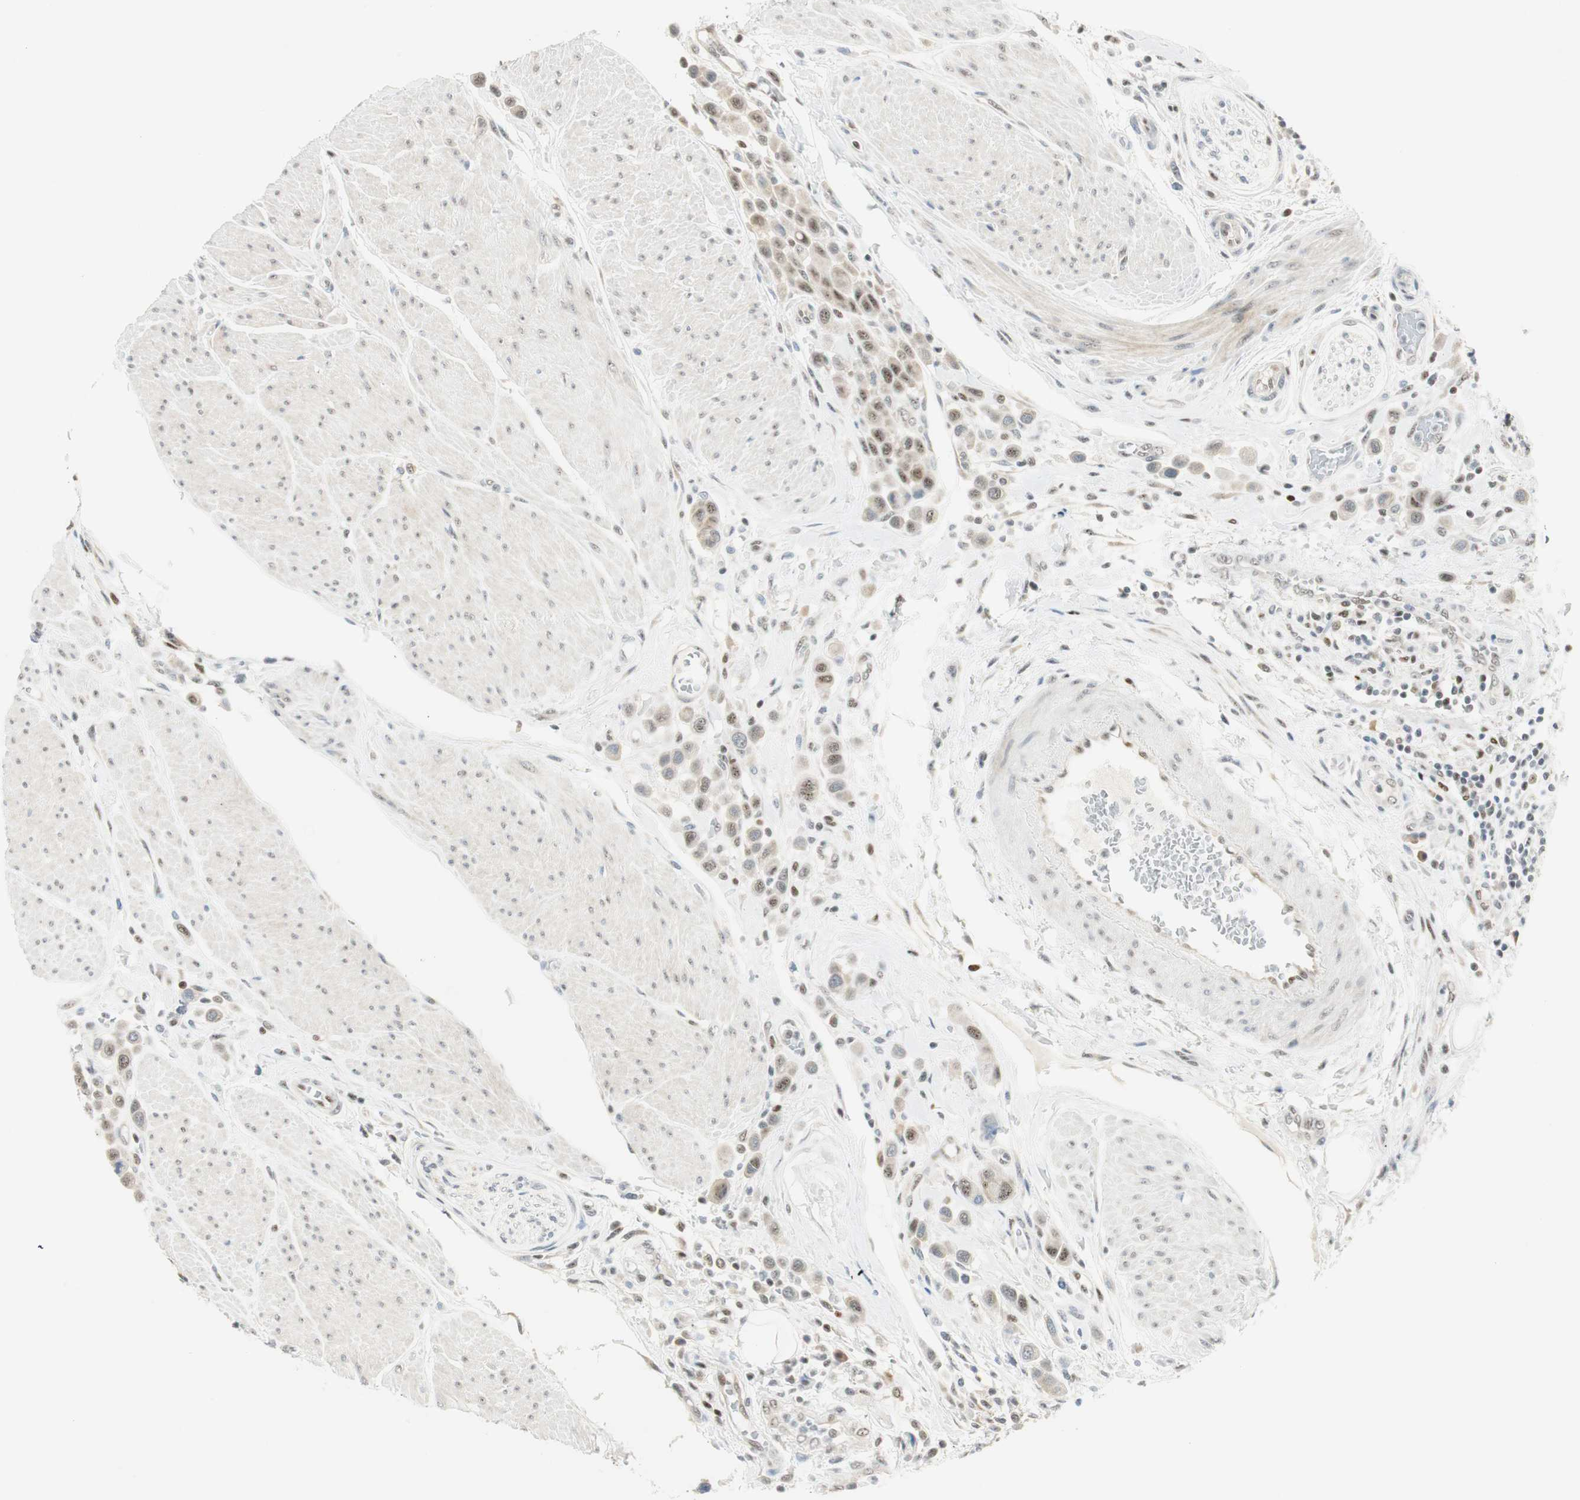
{"staining": {"intensity": "moderate", "quantity": "25%-75%", "location": "nuclear"}, "tissue": "urothelial cancer", "cell_type": "Tumor cells", "image_type": "cancer", "snomed": [{"axis": "morphology", "description": "Urothelial carcinoma, High grade"}, {"axis": "topography", "description": "Urinary bladder"}], "caption": "Immunohistochemical staining of high-grade urothelial carcinoma exhibits moderate nuclear protein positivity in about 25%-75% of tumor cells. The protein of interest is shown in brown color, while the nuclei are stained blue.", "gene": "MSX2", "patient": {"sex": "male", "age": 50}}